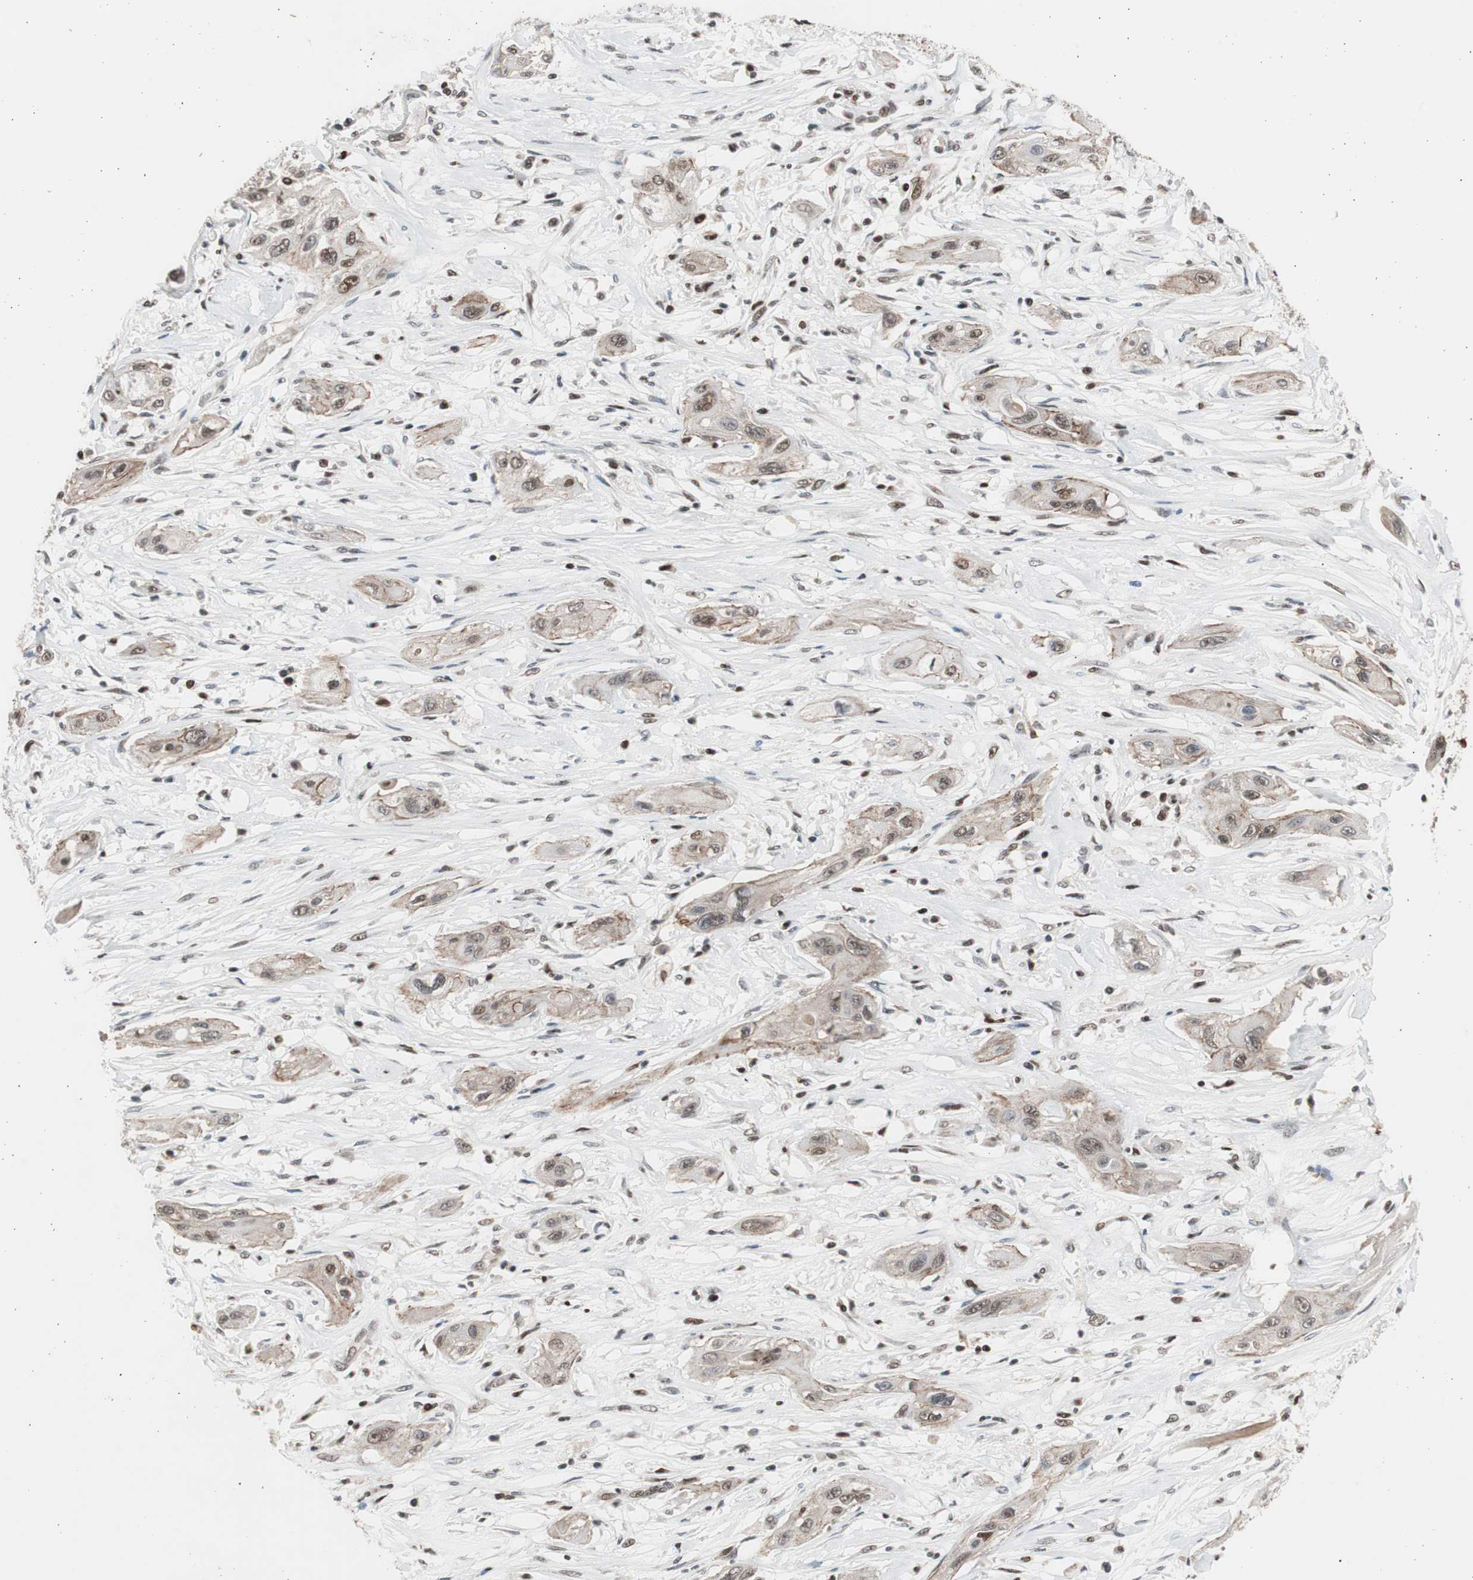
{"staining": {"intensity": "moderate", "quantity": ">75%", "location": "nuclear"}, "tissue": "lung cancer", "cell_type": "Tumor cells", "image_type": "cancer", "snomed": [{"axis": "morphology", "description": "Squamous cell carcinoma, NOS"}, {"axis": "topography", "description": "Lung"}], "caption": "Protein expression analysis of squamous cell carcinoma (lung) shows moderate nuclear expression in about >75% of tumor cells.", "gene": "RPA1", "patient": {"sex": "female", "age": 47}}